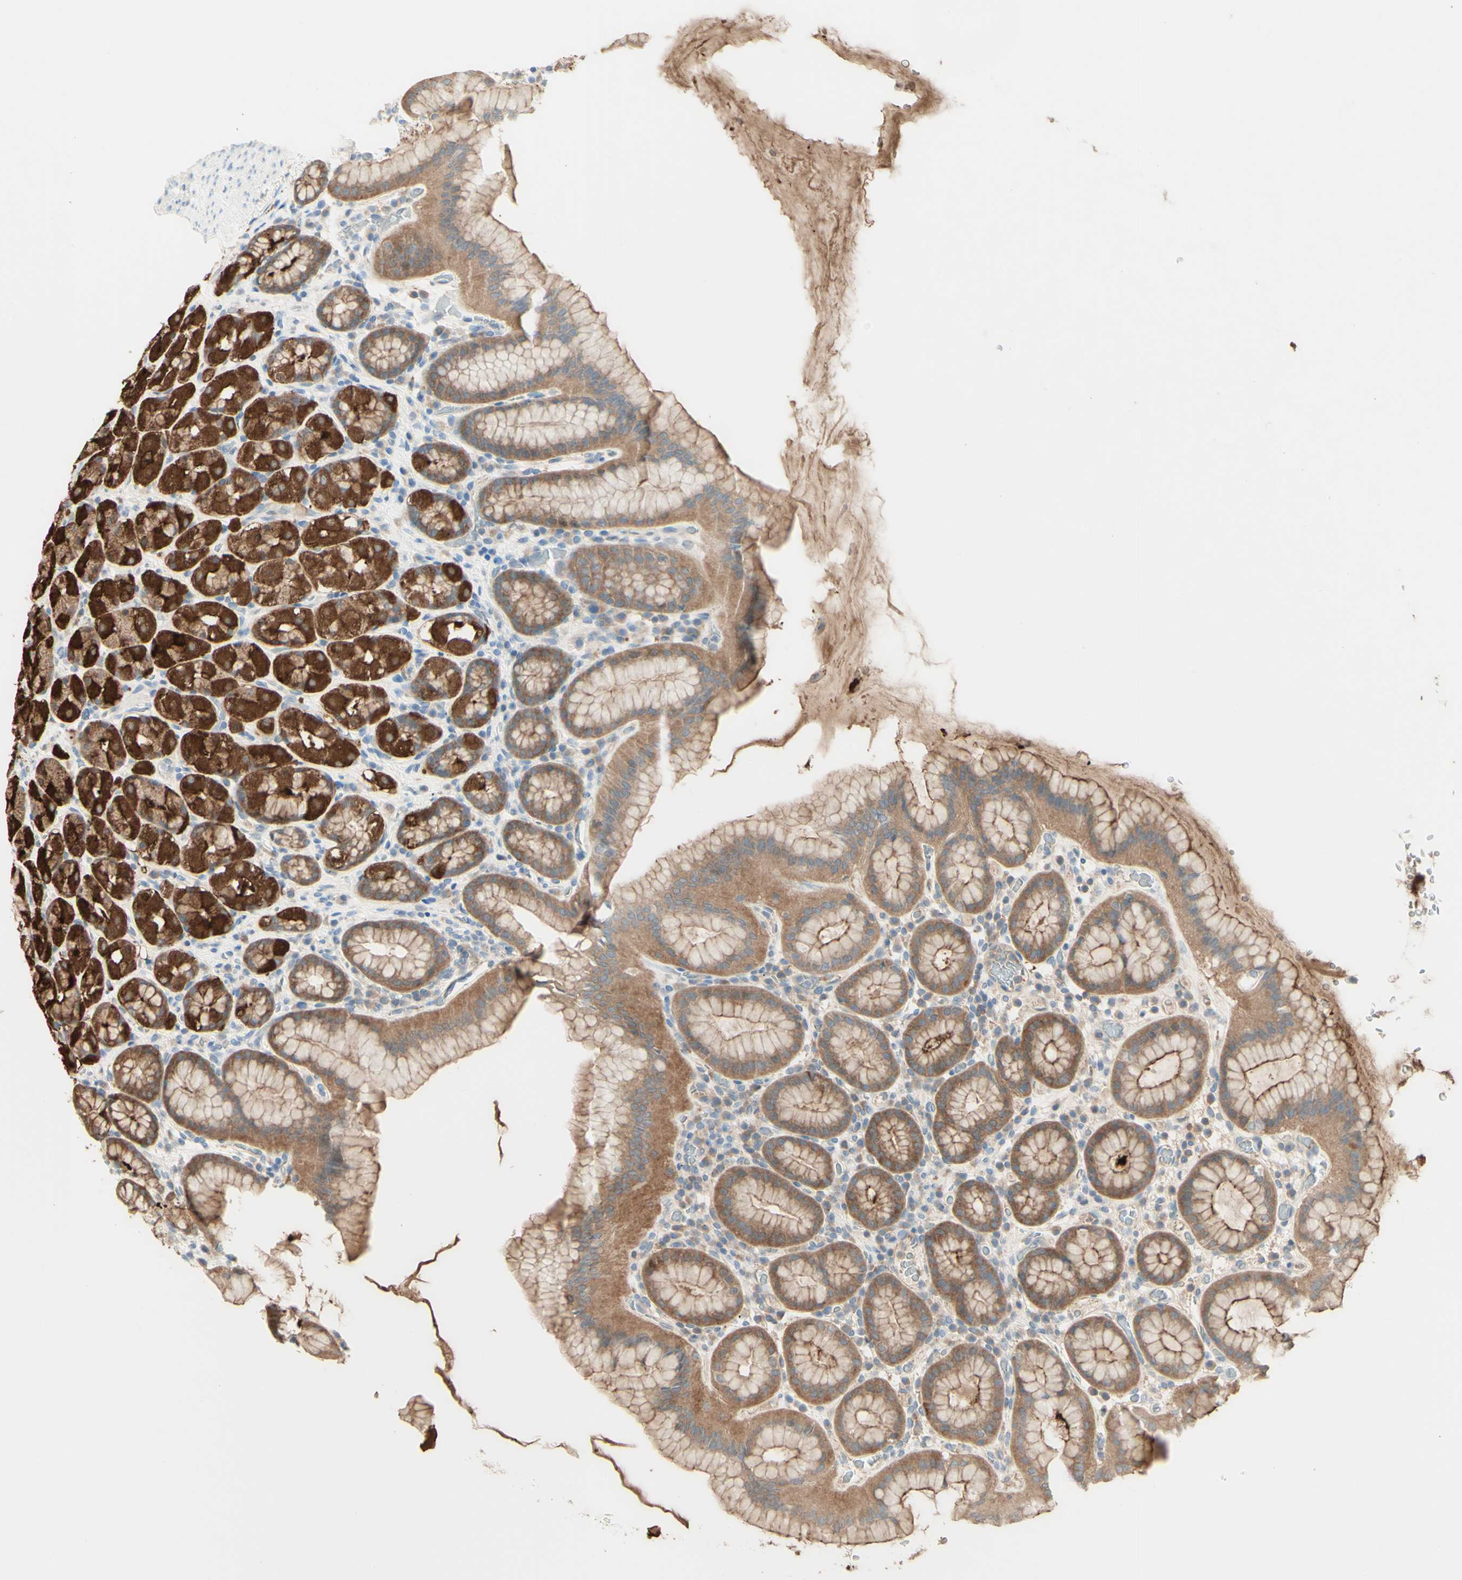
{"staining": {"intensity": "strong", "quantity": ">75%", "location": "cytoplasmic/membranous"}, "tissue": "stomach", "cell_type": "Glandular cells", "image_type": "normal", "snomed": [{"axis": "morphology", "description": "Normal tissue, NOS"}, {"axis": "topography", "description": "Stomach, upper"}], "caption": "Stomach stained with immunohistochemistry displays strong cytoplasmic/membranous positivity in approximately >75% of glandular cells.", "gene": "MTM1", "patient": {"sex": "male", "age": 68}}